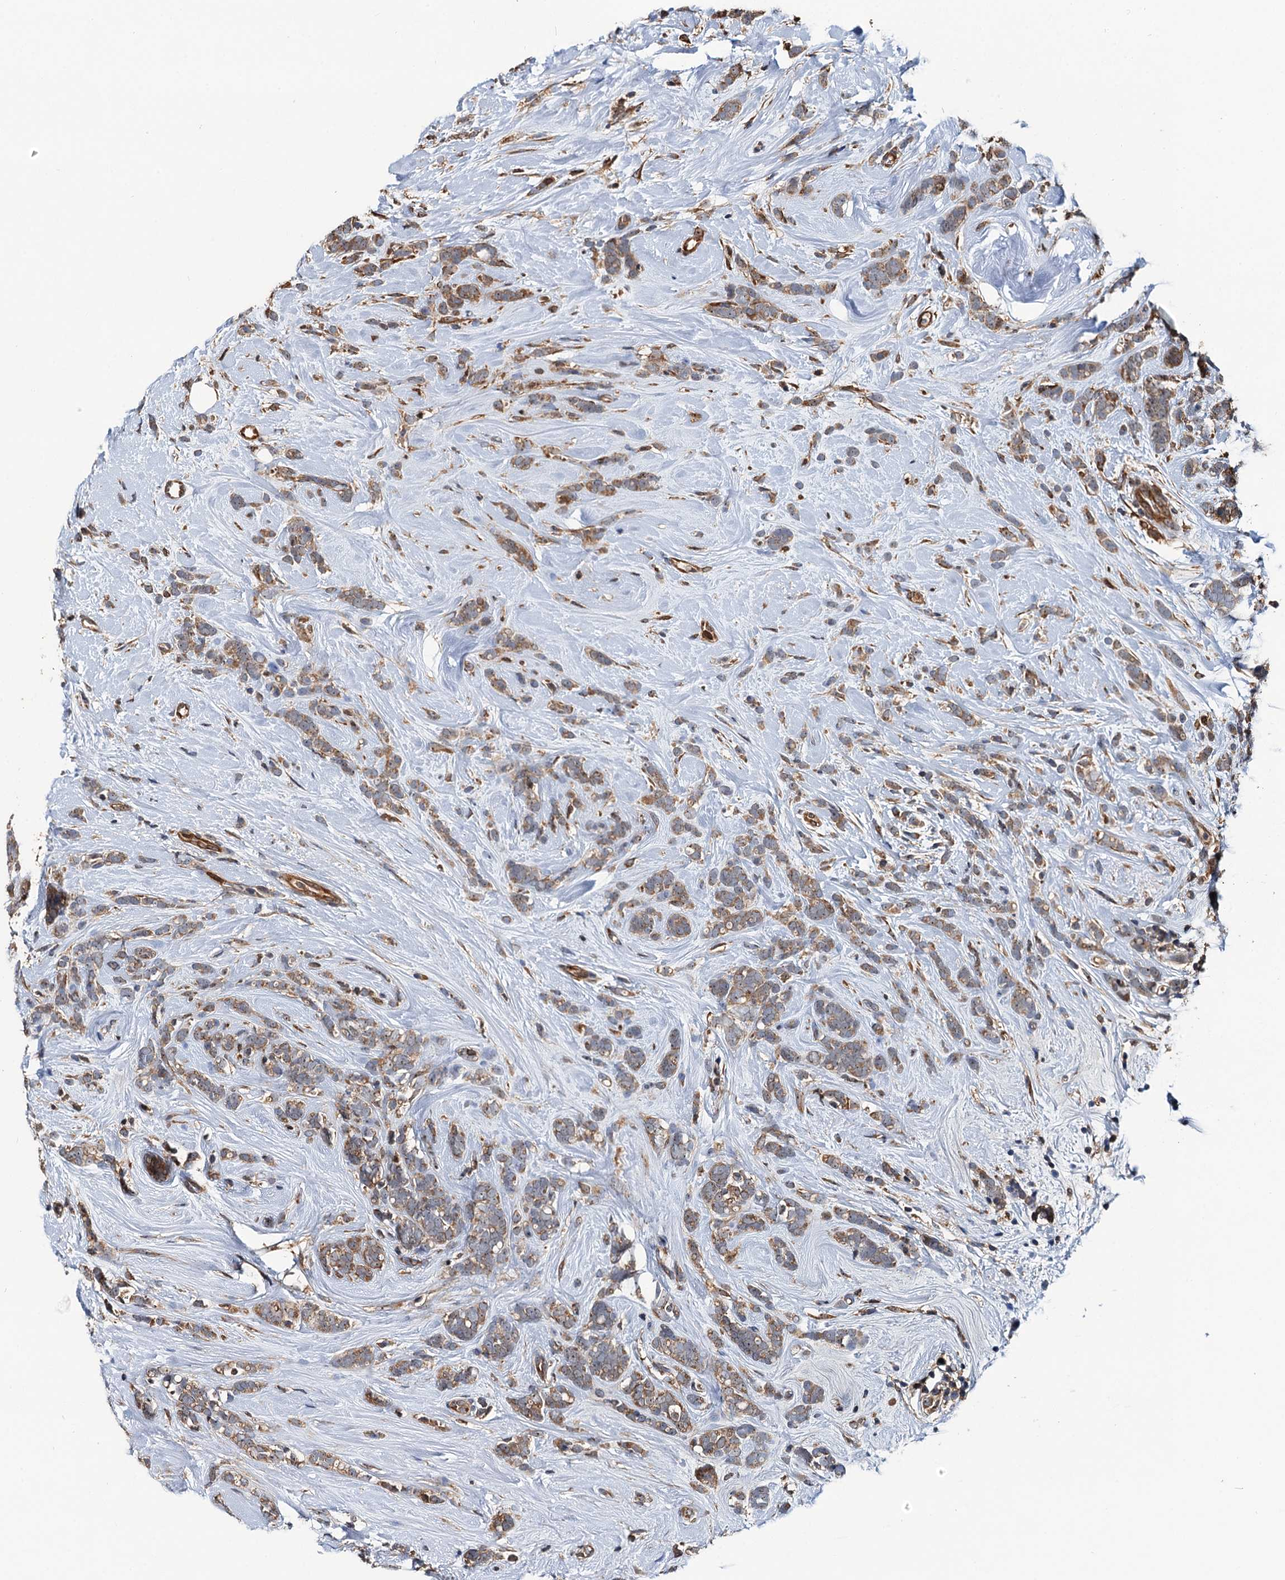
{"staining": {"intensity": "moderate", "quantity": ">75%", "location": "cytoplasmic/membranous"}, "tissue": "breast cancer", "cell_type": "Tumor cells", "image_type": "cancer", "snomed": [{"axis": "morphology", "description": "Lobular carcinoma"}, {"axis": "topography", "description": "Breast"}], "caption": "Protein analysis of breast cancer tissue shows moderate cytoplasmic/membranous expression in approximately >75% of tumor cells.", "gene": "USP6NL", "patient": {"sex": "female", "age": 58}}